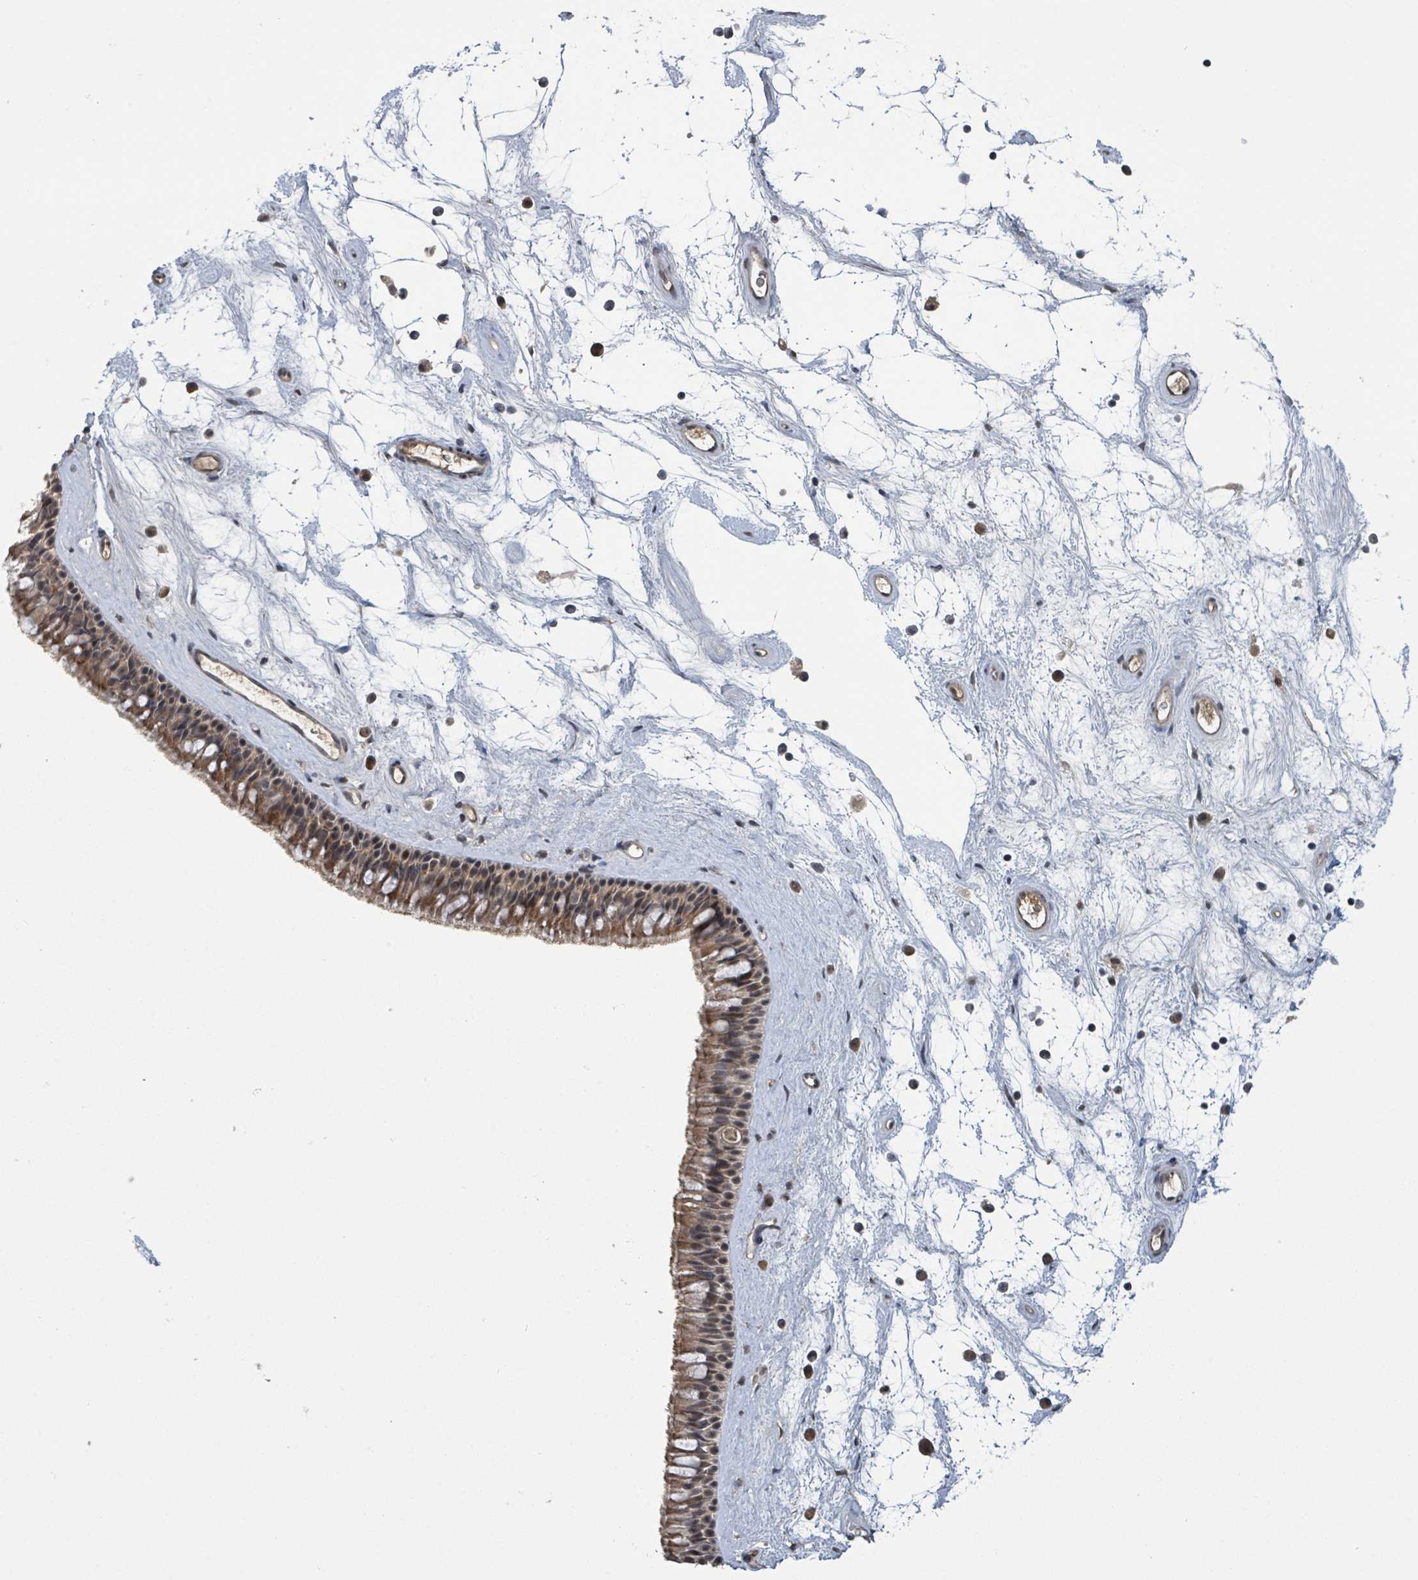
{"staining": {"intensity": "moderate", "quantity": ">75%", "location": "cytoplasmic/membranous,nuclear"}, "tissue": "nasopharynx", "cell_type": "Respiratory epithelial cells", "image_type": "normal", "snomed": [{"axis": "morphology", "description": "Normal tissue, NOS"}, {"axis": "topography", "description": "Nasopharynx"}], "caption": "IHC photomicrograph of unremarkable nasopharynx: nasopharynx stained using immunohistochemistry demonstrates medium levels of moderate protein expression localized specifically in the cytoplasmic/membranous,nuclear of respiratory epithelial cells, appearing as a cytoplasmic/membranous,nuclear brown color.", "gene": "ZBTB14", "patient": {"sex": "male", "age": 64}}